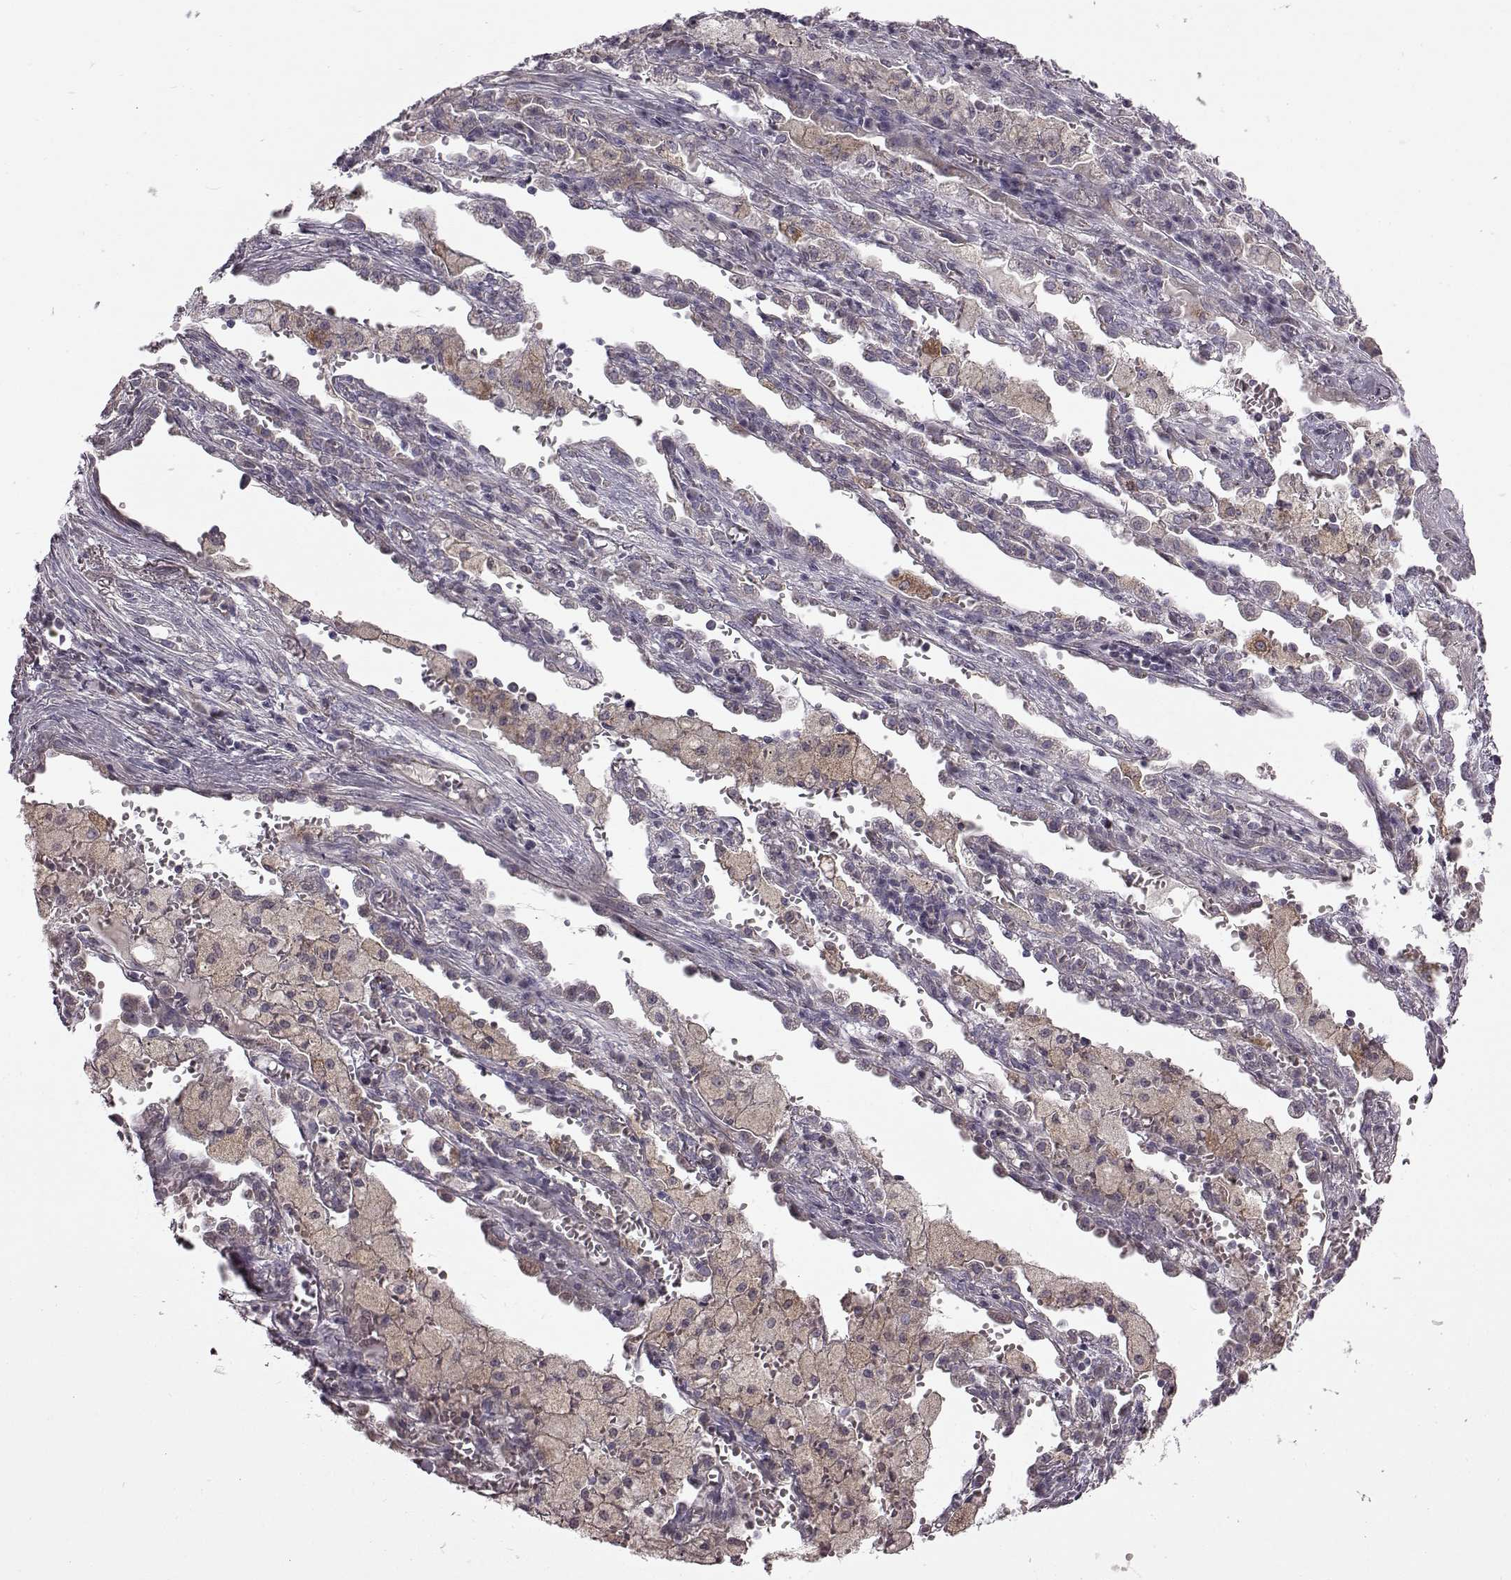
{"staining": {"intensity": "weak", "quantity": "25%-75%", "location": "cytoplasmic/membranous"}, "tissue": "lung cancer", "cell_type": "Tumor cells", "image_type": "cancer", "snomed": [{"axis": "morphology", "description": "Adenocarcinoma, NOS"}, {"axis": "topography", "description": "Lung"}], "caption": "Brown immunohistochemical staining in lung adenocarcinoma shows weak cytoplasmic/membranous expression in about 25%-75% of tumor cells. Nuclei are stained in blue.", "gene": "B3GNT6", "patient": {"sex": "male", "age": 57}}